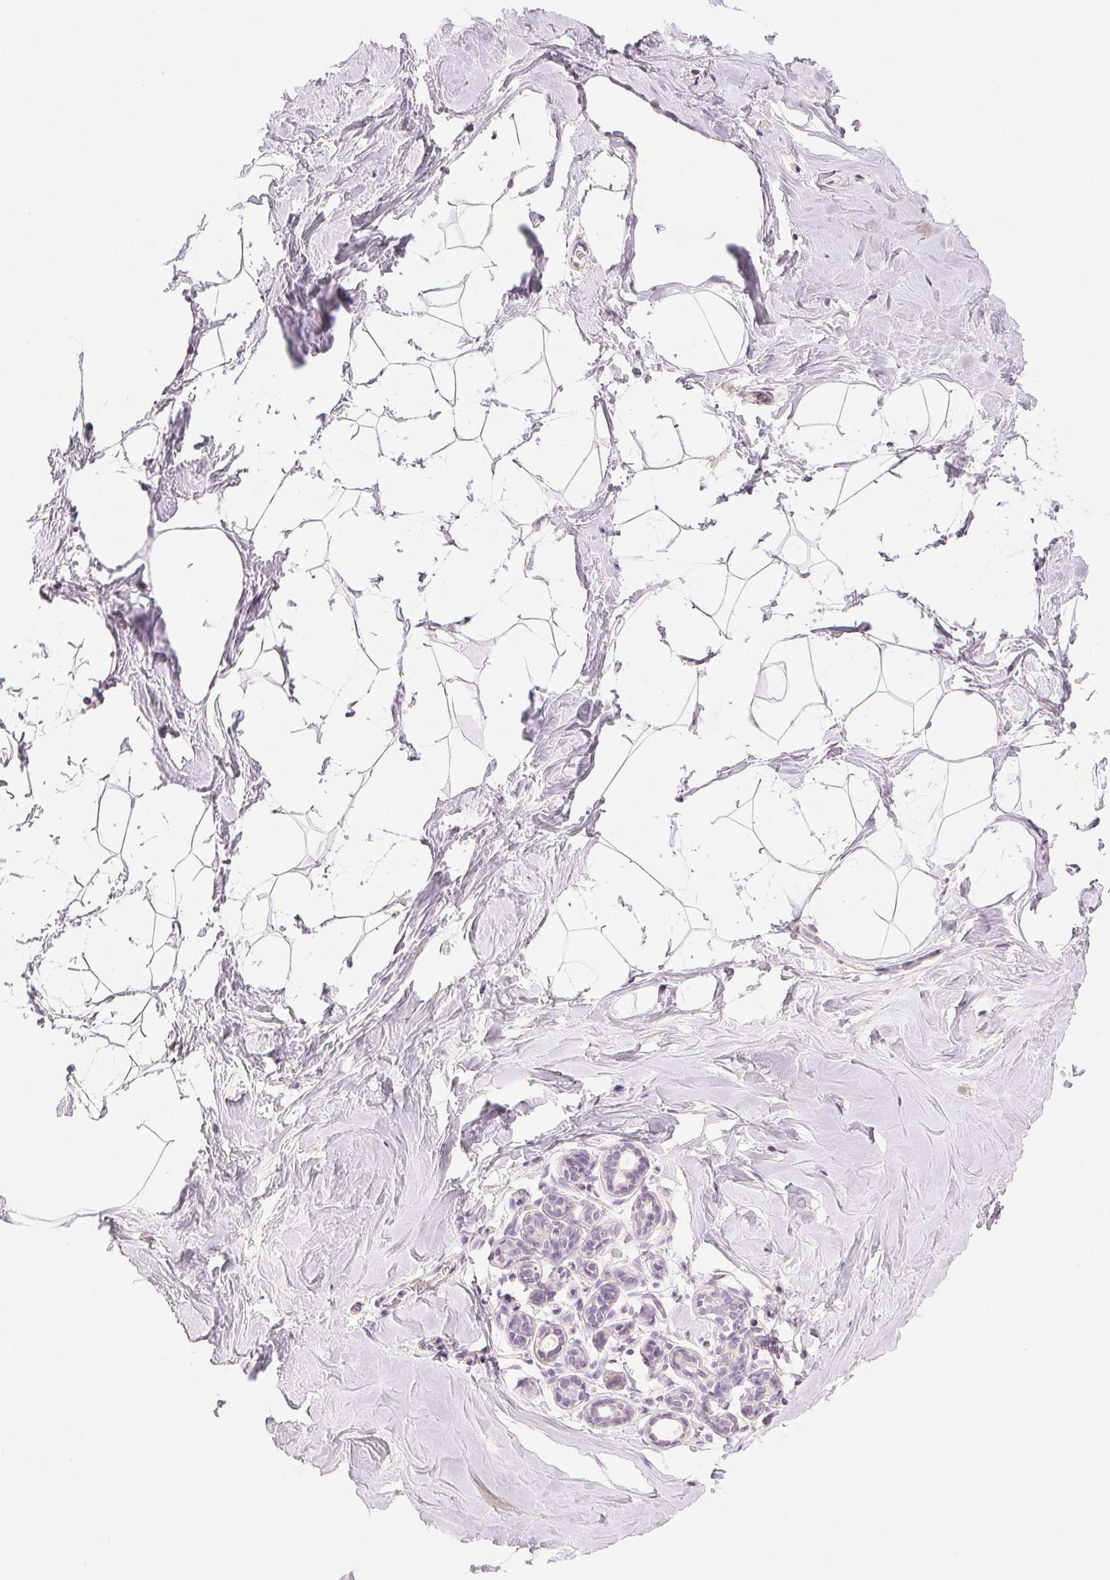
{"staining": {"intensity": "negative", "quantity": "none", "location": "none"}, "tissue": "breast", "cell_type": "Adipocytes", "image_type": "normal", "snomed": [{"axis": "morphology", "description": "Normal tissue, NOS"}, {"axis": "topography", "description": "Breast"}], "caption": "A high-resolution micrograph shows IHC staining of benign breast, which reveals no significant staining in adipocytes. (Stains: DAB immunohistochemistry (IHC) with hematoxylin counter stain, Microscopy: brightfield microscopy at high magnification).", "gene": "PLCB1", "patient": {"sex": "female", "age": 32}}